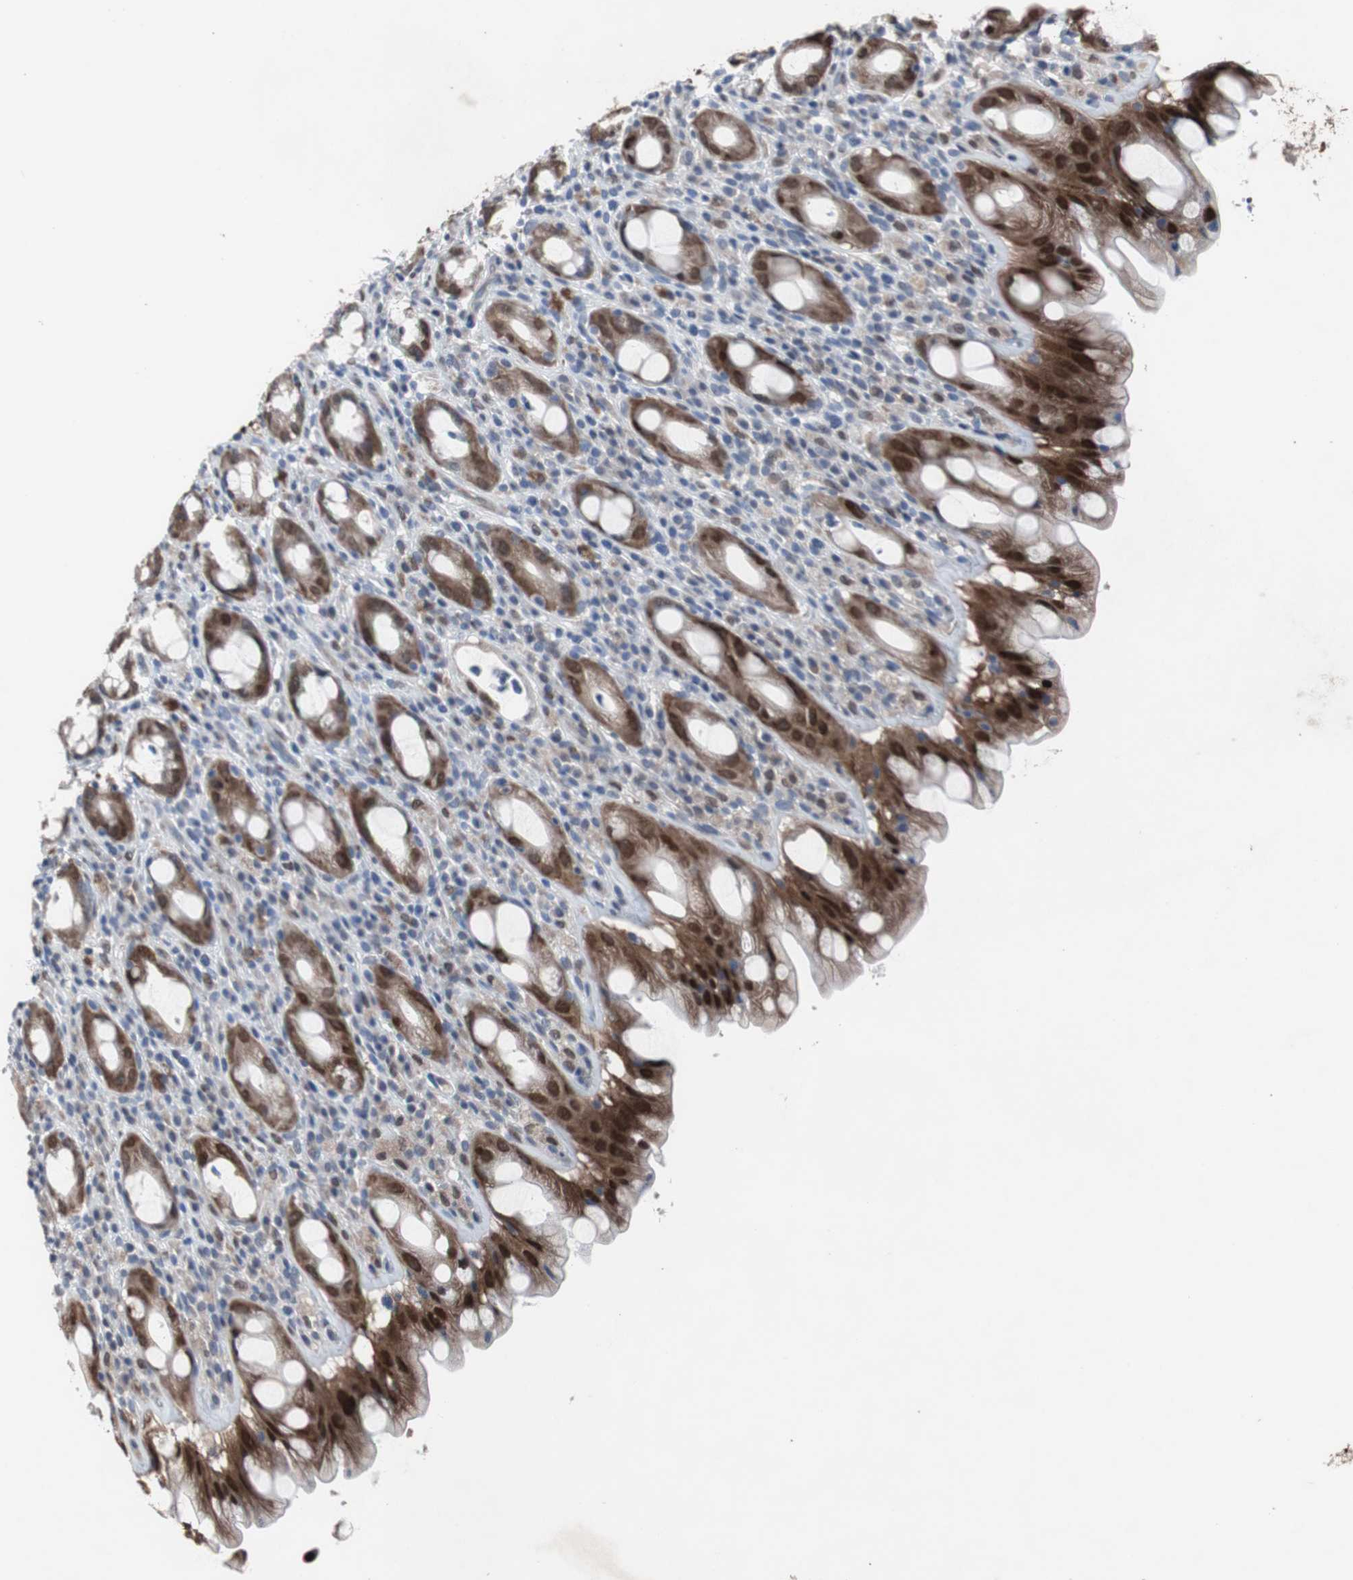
{"staining": {"intensity": "strong", "quantity": ">75%", "location": "cytoplasmic/membranous,nuclear"}, "tissue": "rectum", "cell_type": "Glandular cells", "image_type": "normal", "snomed": [{"axis": "morphology", "description": "Normal tissue, NOS"}, {"axis": "topography", "description": "Rectum"}], "caption": "Protein expression by immunohistochemistry (IHC) shows strong cytoplasmic/membranous,nuclear expression in approximately >75% of glandular cells in benign rectum.", "gene": "RBM47", "patient": {"sex": "male", "age": 44}}